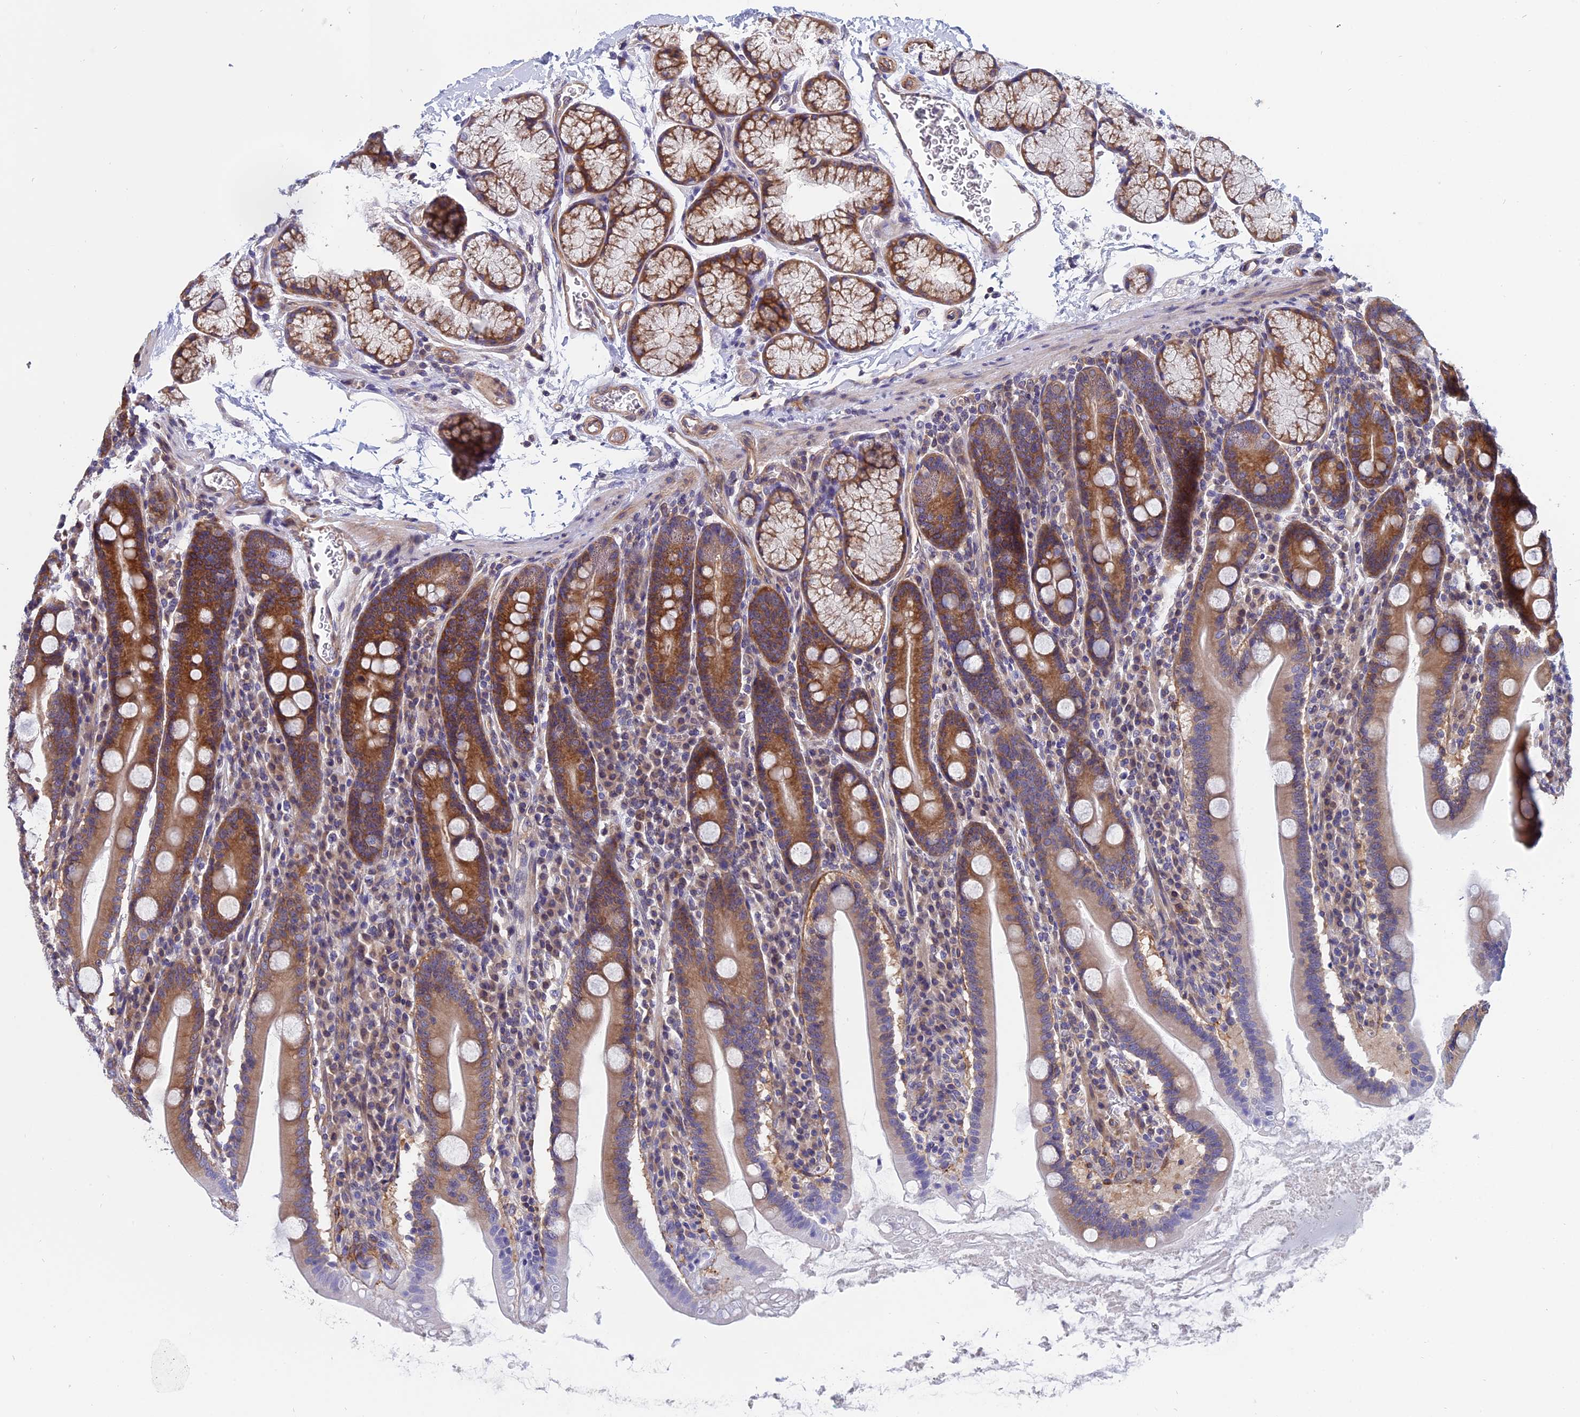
{"staining": {"intensity": "strong", "quantity": "25%-75%", "location": "cytoplasmic/membranous"}, "tissue": "duodenum", "cell_type": "Glandular cells", "image_type": "normal", "snomed": [{"axis": "morphology", "description": "Normal tissue, NOS"}, {"axis": "topography", "description": "Duodenum"}], "caption": "Immunohistochemical staining of benign duodenum exhibits strong cytoplasmic/membranous protein expression in about 25%-75% of glandular cells. The staining is performed using DAB (3,3'-diaminobenzidine) brown chromogen to label protein expression. The nuclei are counter-stained blue using hematoxylin.", "gene": "NAA10", "patient": {"sex": "male", "age": 35}}